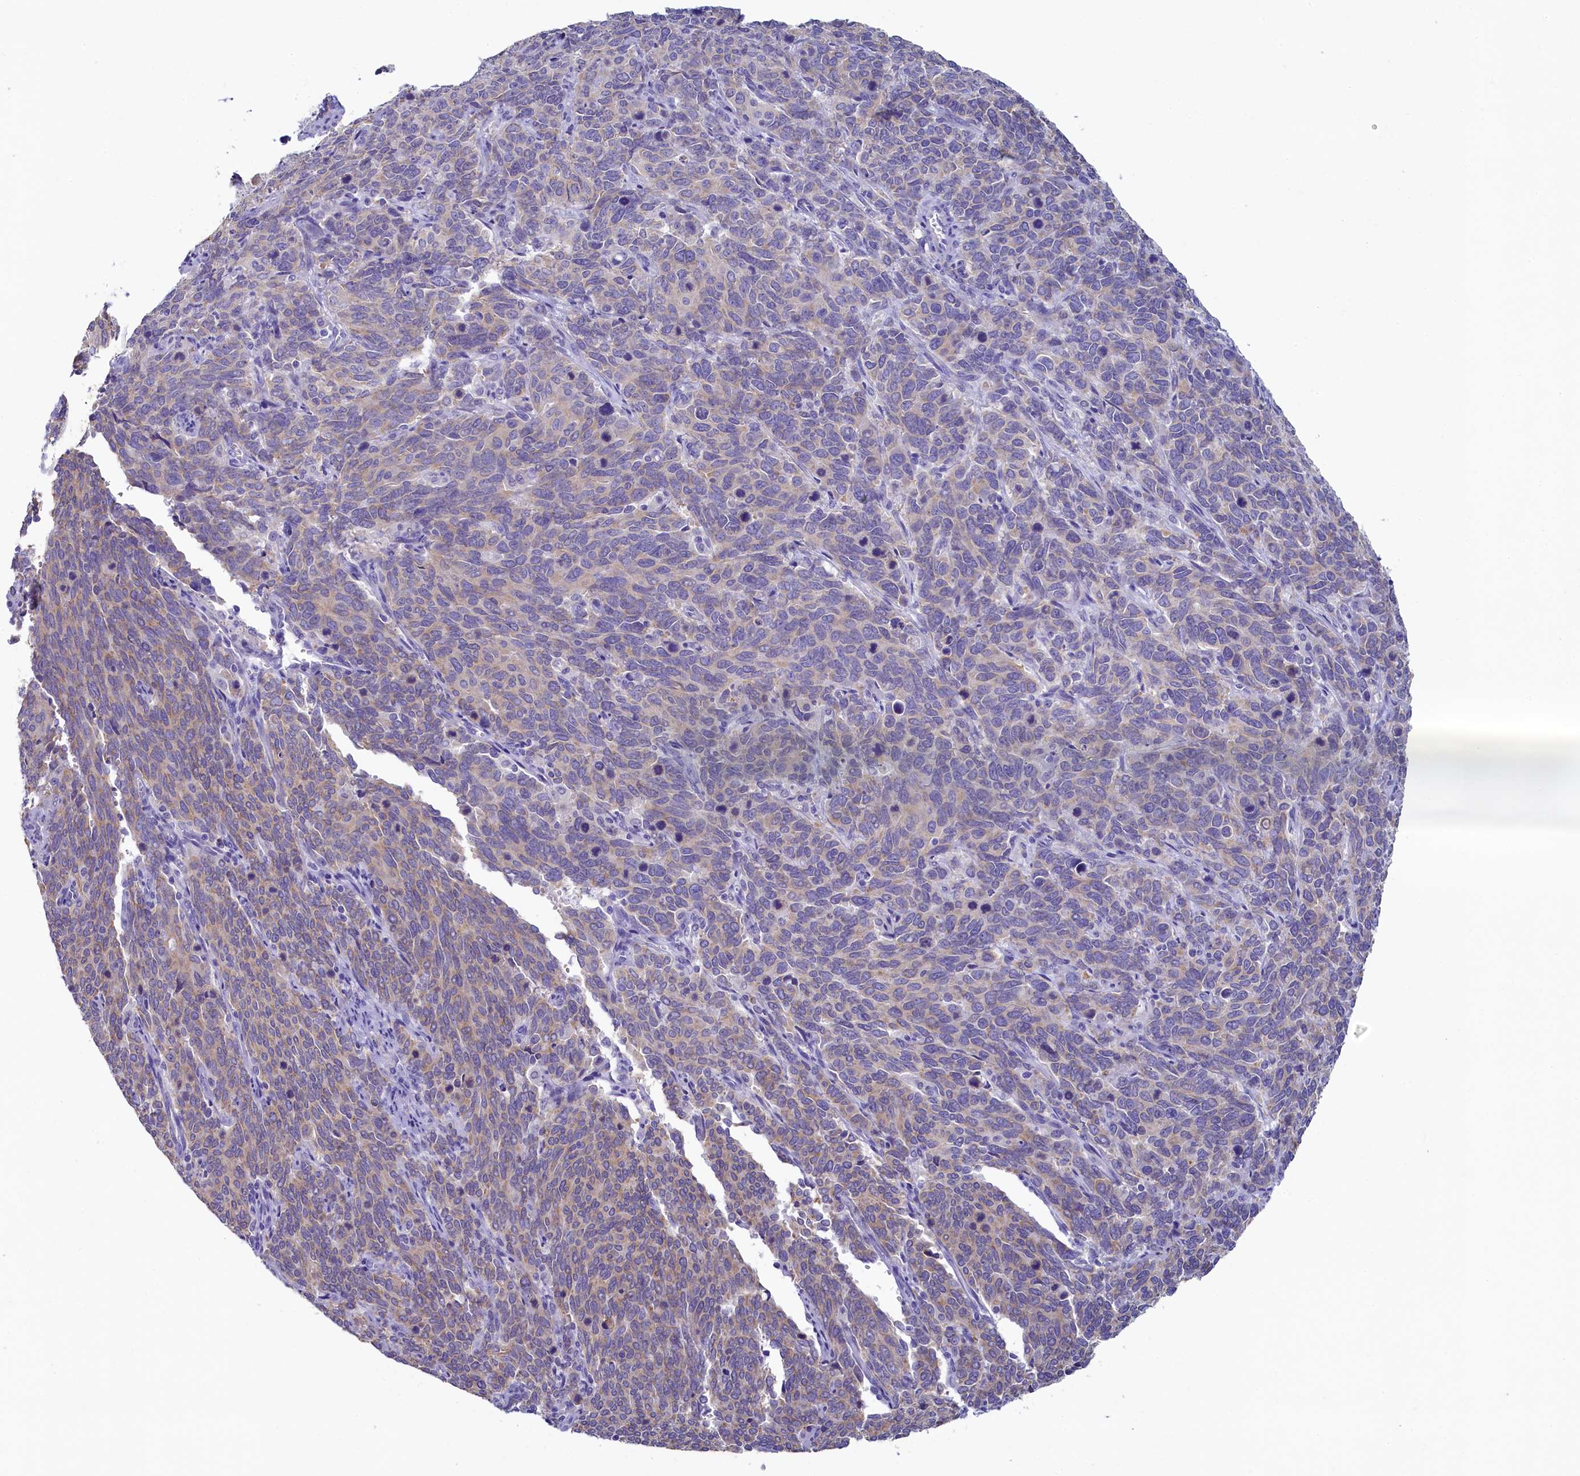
{"staining": {"intensity": "negative", "quantity": "none", "location": "none"}, "tissue": "cervical cancer", "cell_type": "Tumor cells", "image_type": "cancer", "snomed": [{"axis": "morphology", "description": "Squamous cell carcinoma, NOS"}, {"axis": "topography", "description": "Cervix"}], "caption": "Histopathology image shows no significant protein expression in tumor cells of squamous cell carcinoma (cervical).", "gene": "SKA3", "patient": {"sex": "female", "age": 60}}